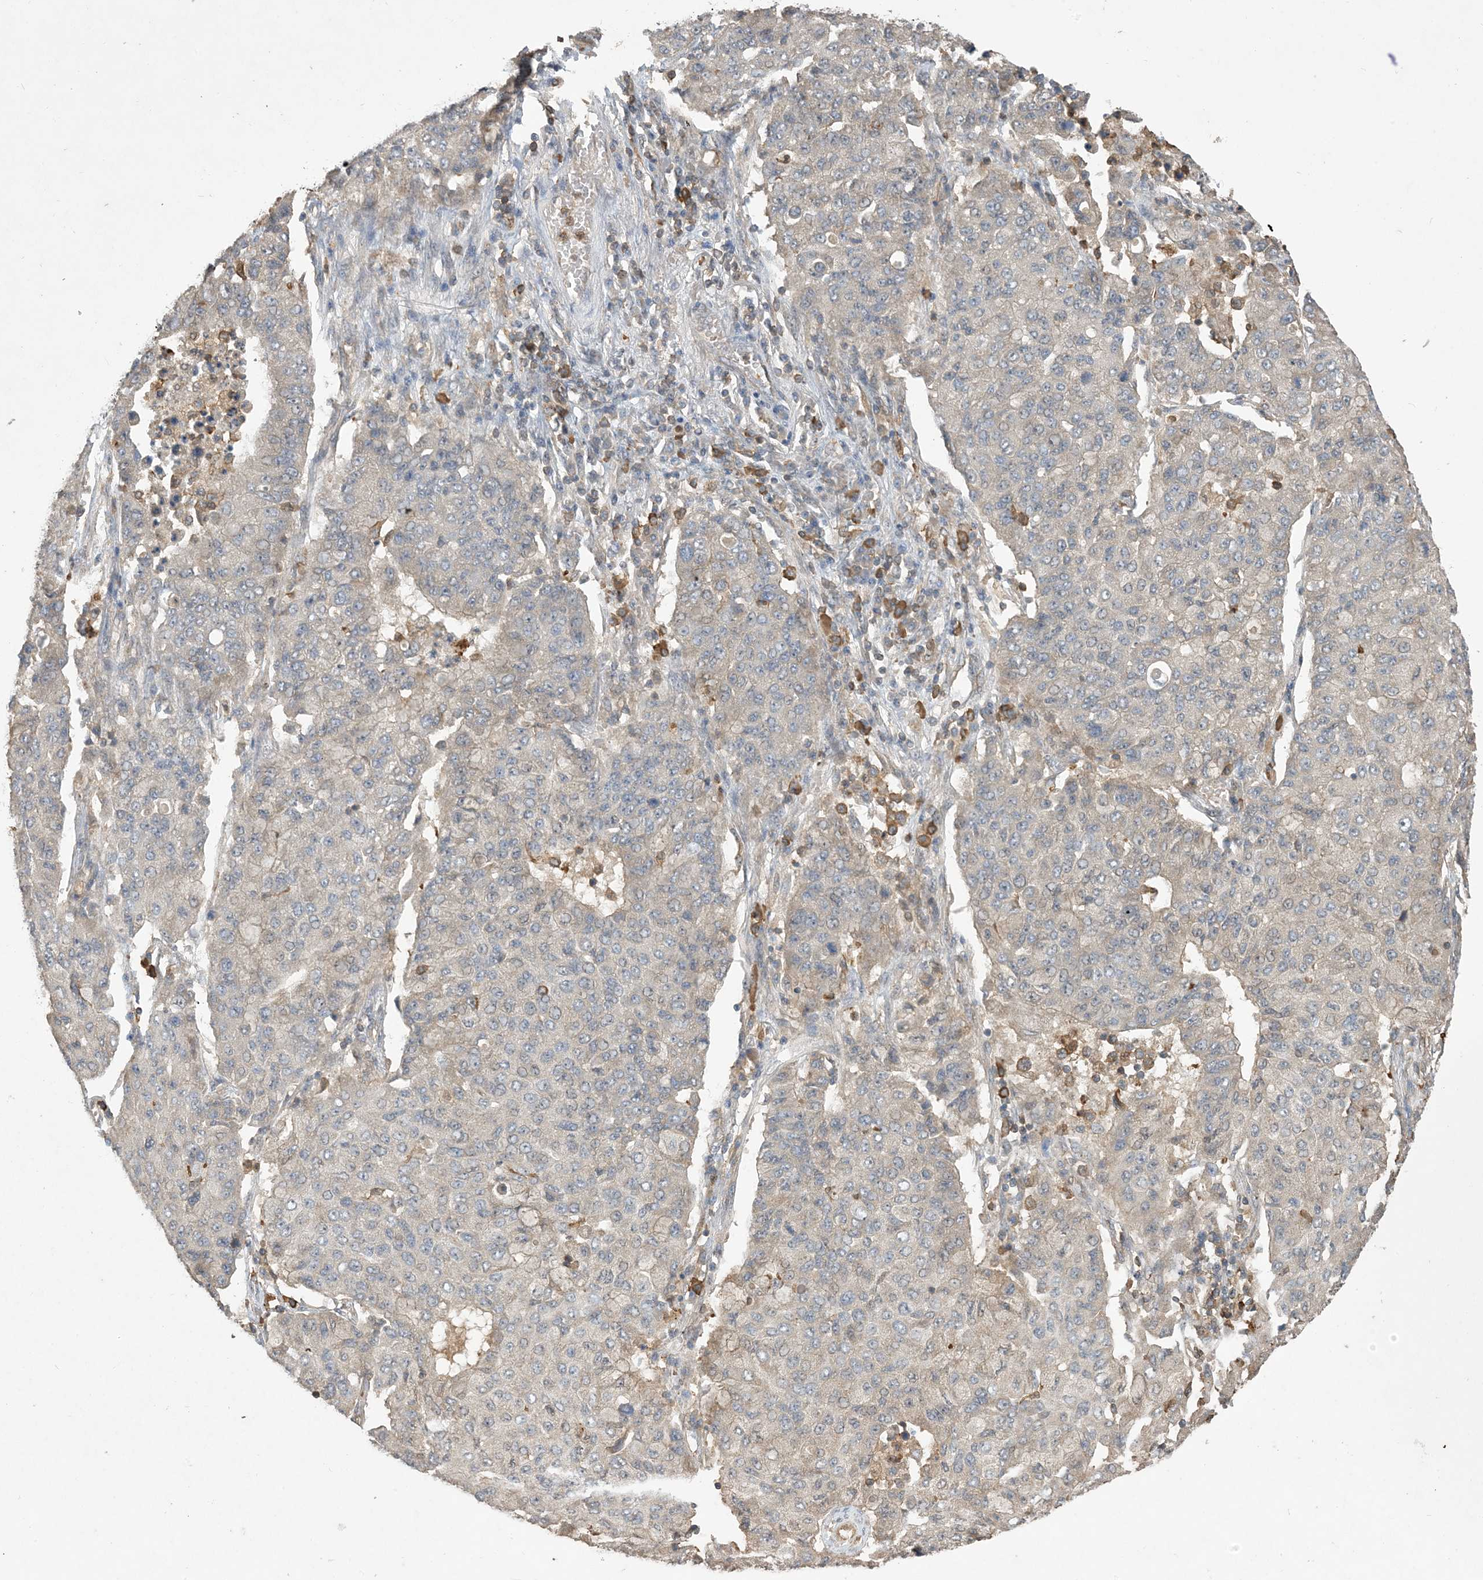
{"staining": {"intensity": "negative", "quantity": "none", "location": "none"}, "tissue": "lung cancer", "cell_type": "Tumor cells", "image_type": "cancer", "snomed": [{"axis": "morphology", "description": "Squamous cell carcinoma, NOS"}, {"axis": "topography", "description": "Lung"}], "caption": "Immunohistochemistry (IHC) of human lung cancer (squamous cell carcinoma) exhibits no positivity in tumor cells.", "gene": "TMSB4X", "patient": {"sex": "male", "age": 74}}